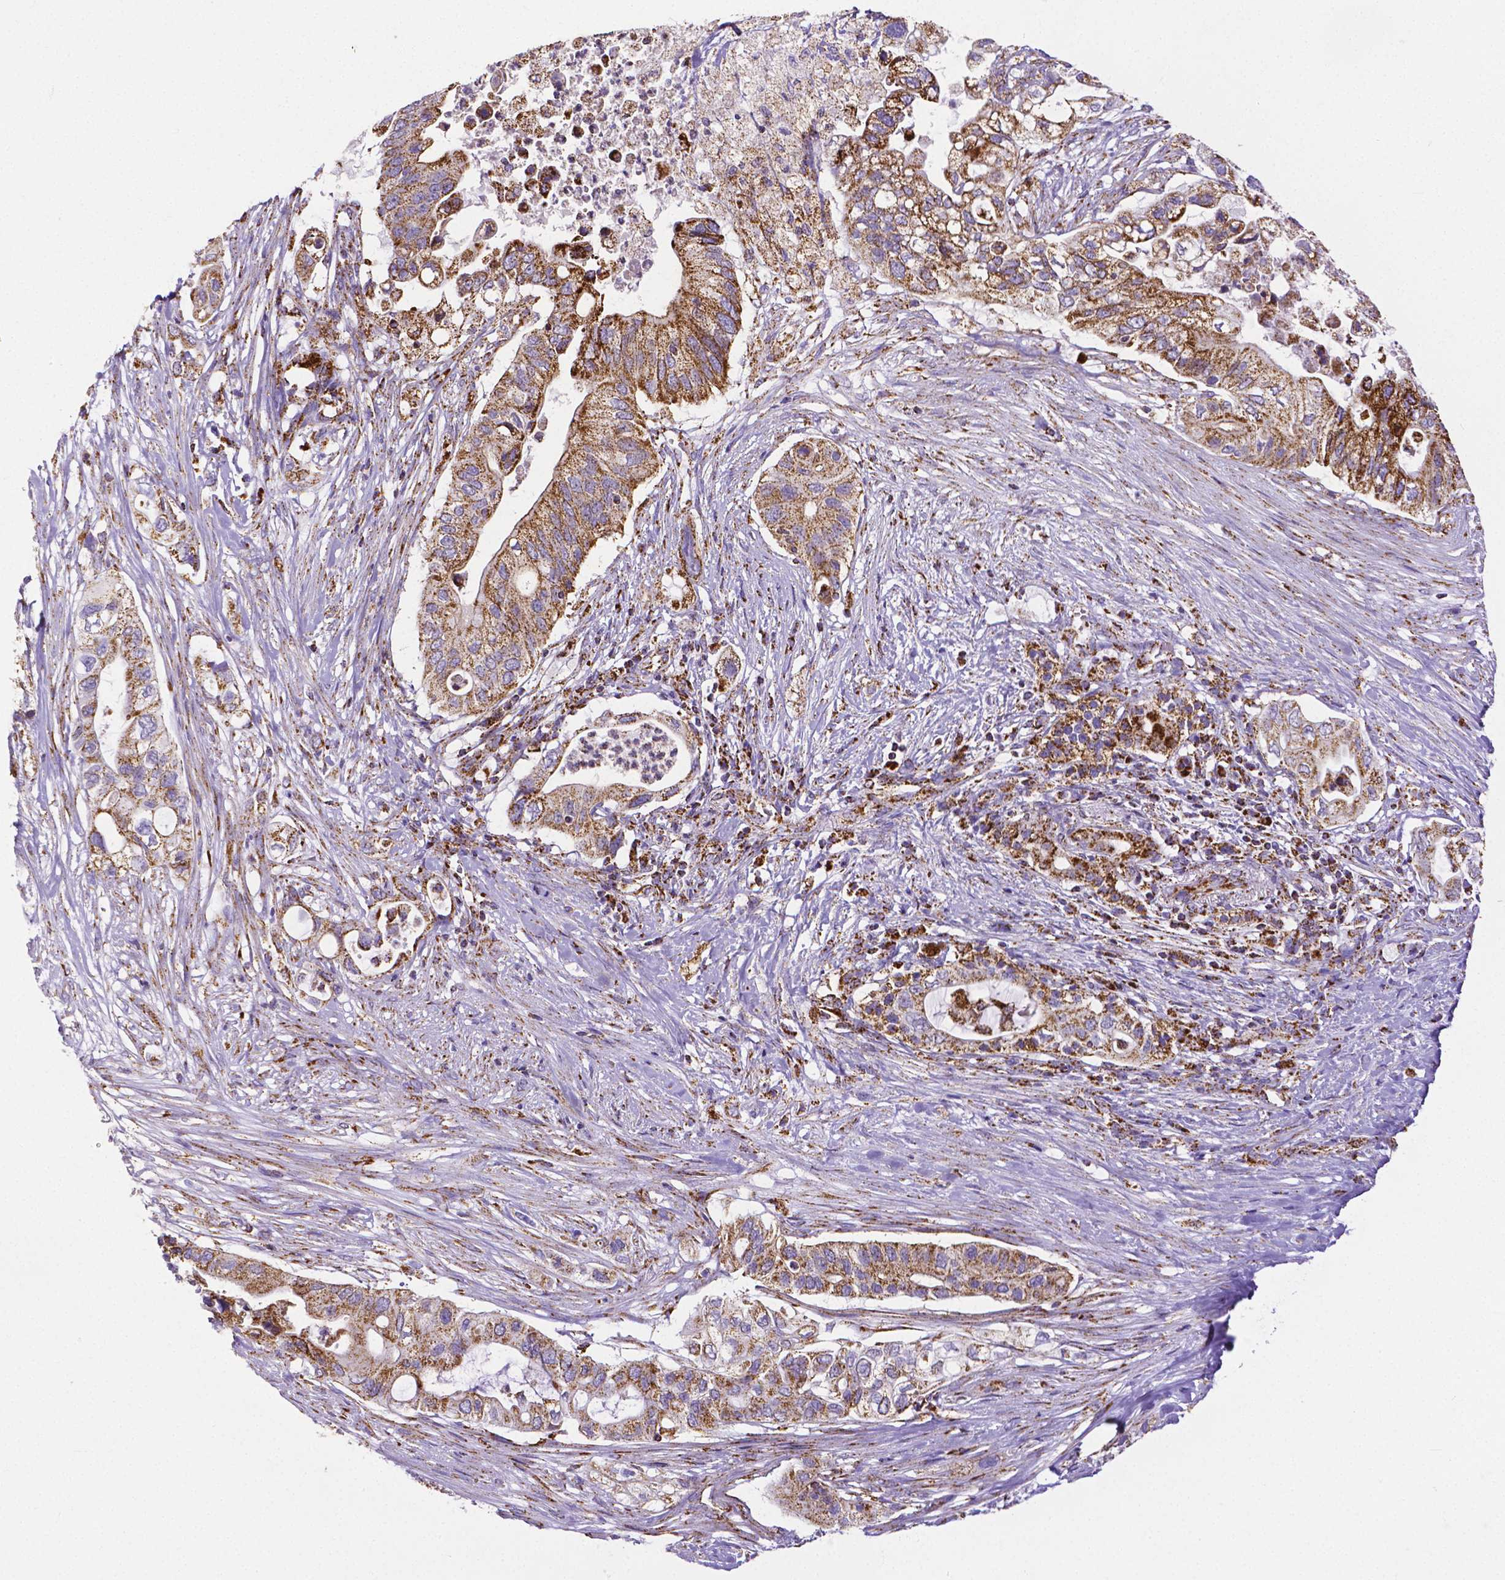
{"staining": {"intensity": "strong", "quantity": ">75%", "location": "cytoplasmic/membranous"}, "tissue": "pancreatic cancer", "cell_type": "Tumor cells", "image_type": "cancer", "snomed": [{"axis": "morphology", "description": "Adenocarcinoma, NOS"}, {"axis": "topography", "description": "Pancreas"}], "caption": "Immunohistochemistry image of human pancreatic cancer stained for a protein (brown), which shows high levels of strong cytoplasmic/membranous staining in approximately >75% of tumor cells.", "gene": "MACC1", "patient": {"sex": "female", "age": 72}}